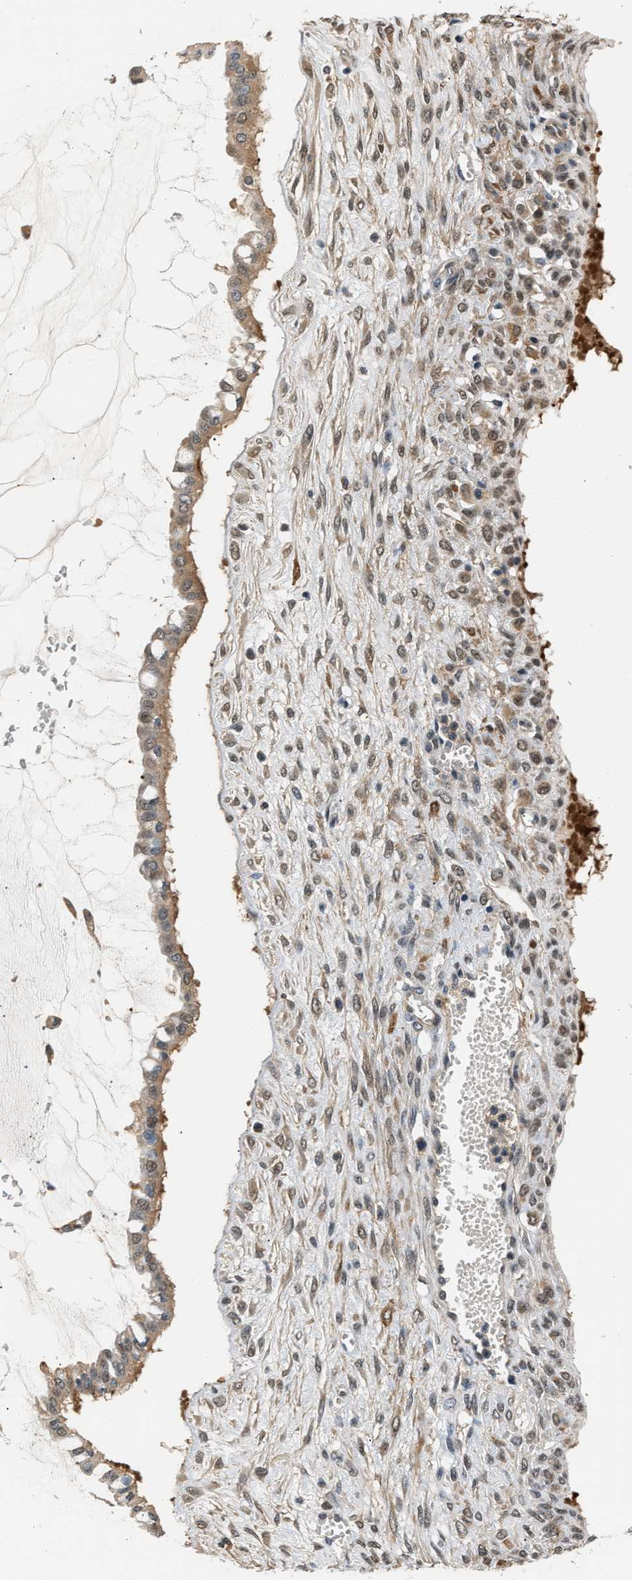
{"staining": {"intensity": "moderate", "quantity": ">75%", "location": "cytoplasmic/membranous,nuclear"}, "tissue": "ovarian cancer", "cell_type": "Tumor cells", "image_type": "cancer", "snomed": [{"axis": "morphology", "description": "Cystadenocarcinoma, mucinous, NOS"}, {"axis": "topography", "description": "Ovary"}], "caption": "The micrograph demonstrates immunohistochemical staining of mucinous cystadenocarcinoma (ovarian). There is moderate cytoplasmic/membranous and nuclear positivity is present in about >75% of tumor cells.", "gene": "LARP6", "patient": {"sex": "female", "age": 73}}